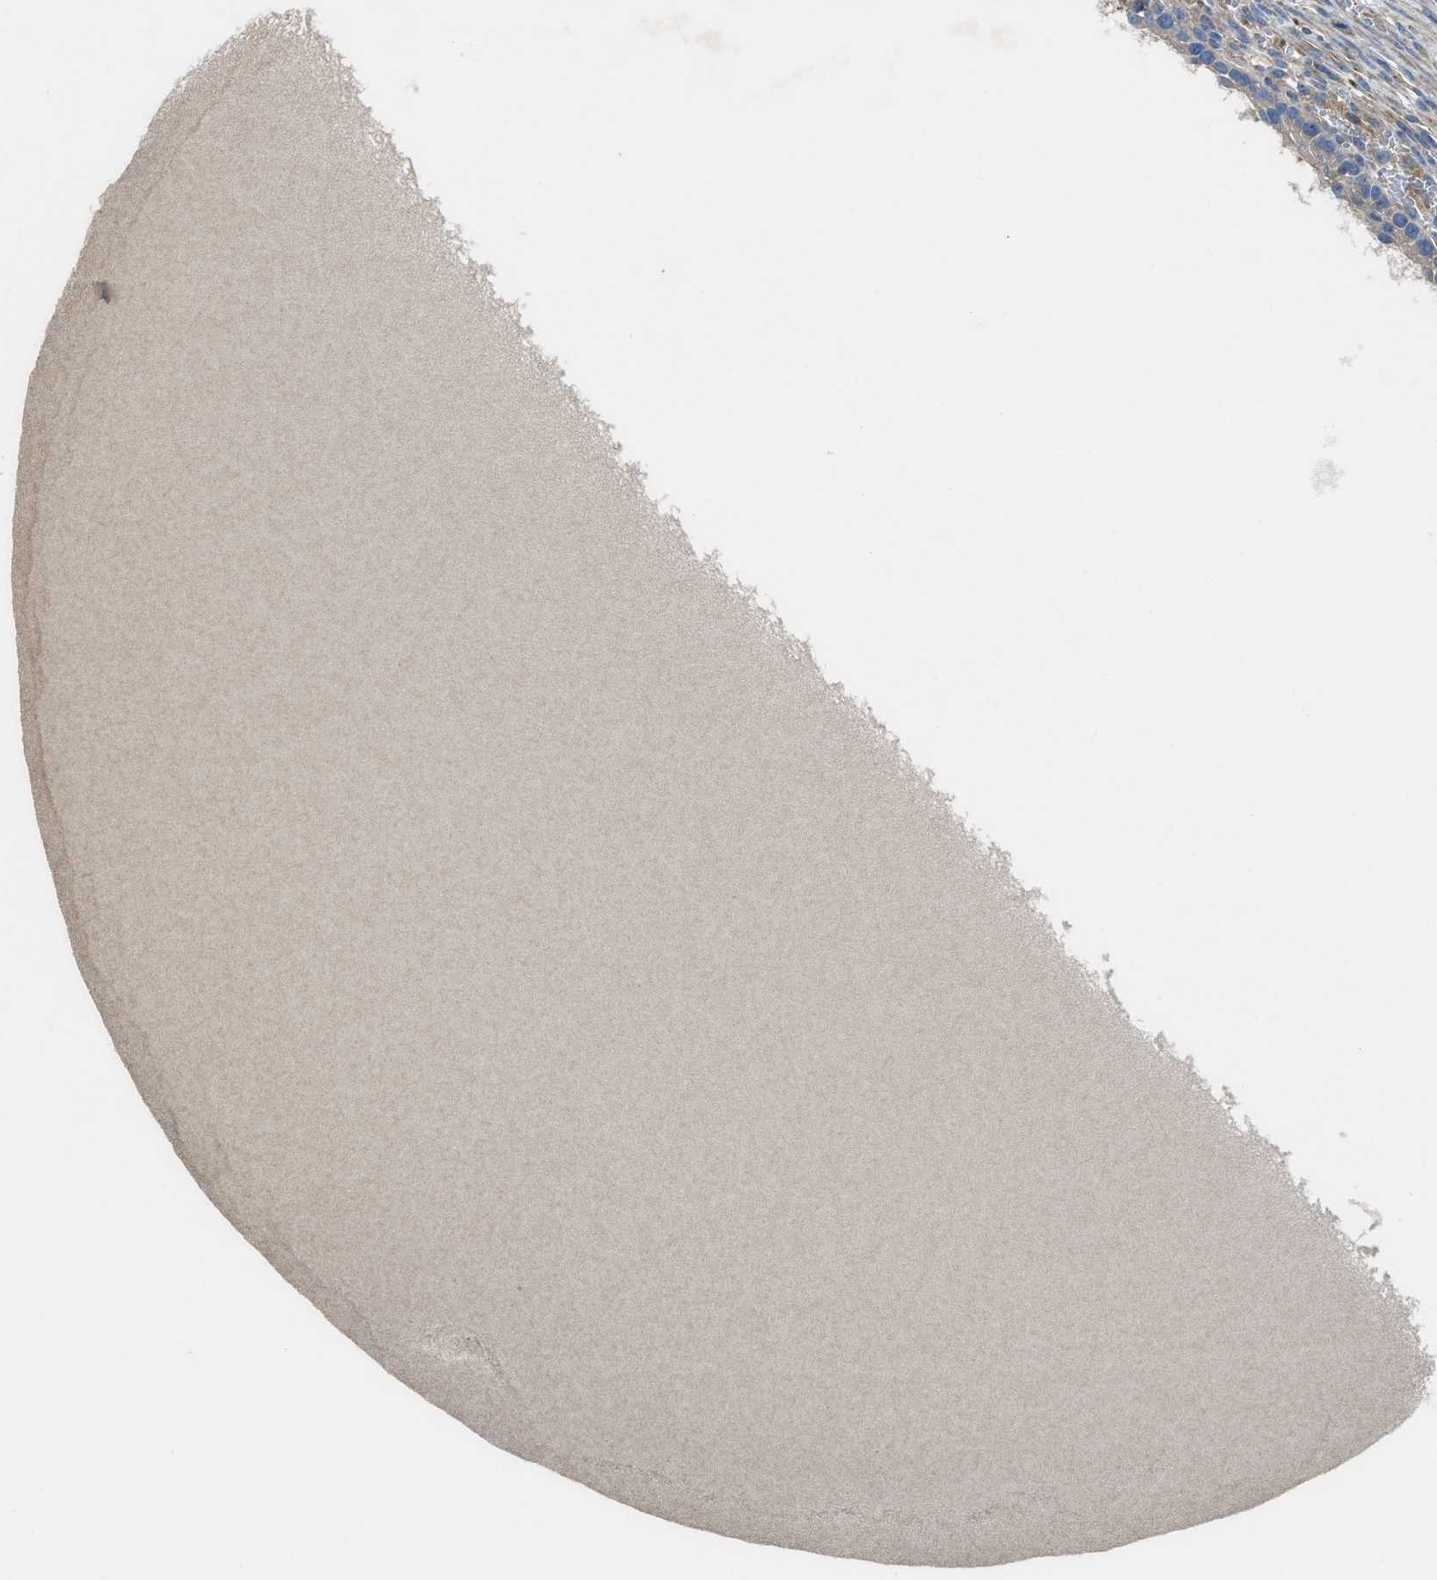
{"staining": {"intensity": "weak", "quantity": "<25%", "location": "cytoplasmic/membranous"}, "tissue": "ovary", "cell_type": "Ovarian stroma cells", "image_type": "normal", "snomed": [{"axis": "morphology", "description": "Normal tissue, NOS"}, {"axis": "topography", "description": "Ovary"}], "caption": "Immunohistochemistry (IHC) image of benign ovary: ovary stained with DAB (3,3'-diaminobenzidine) demonstrates no significant protein expression in ovarian stroma cells. (DAB immunohistochemistry (IHC), high magnification).", "gene": "MAP3K20", "patient": {"sex": "female", "age": 33}}